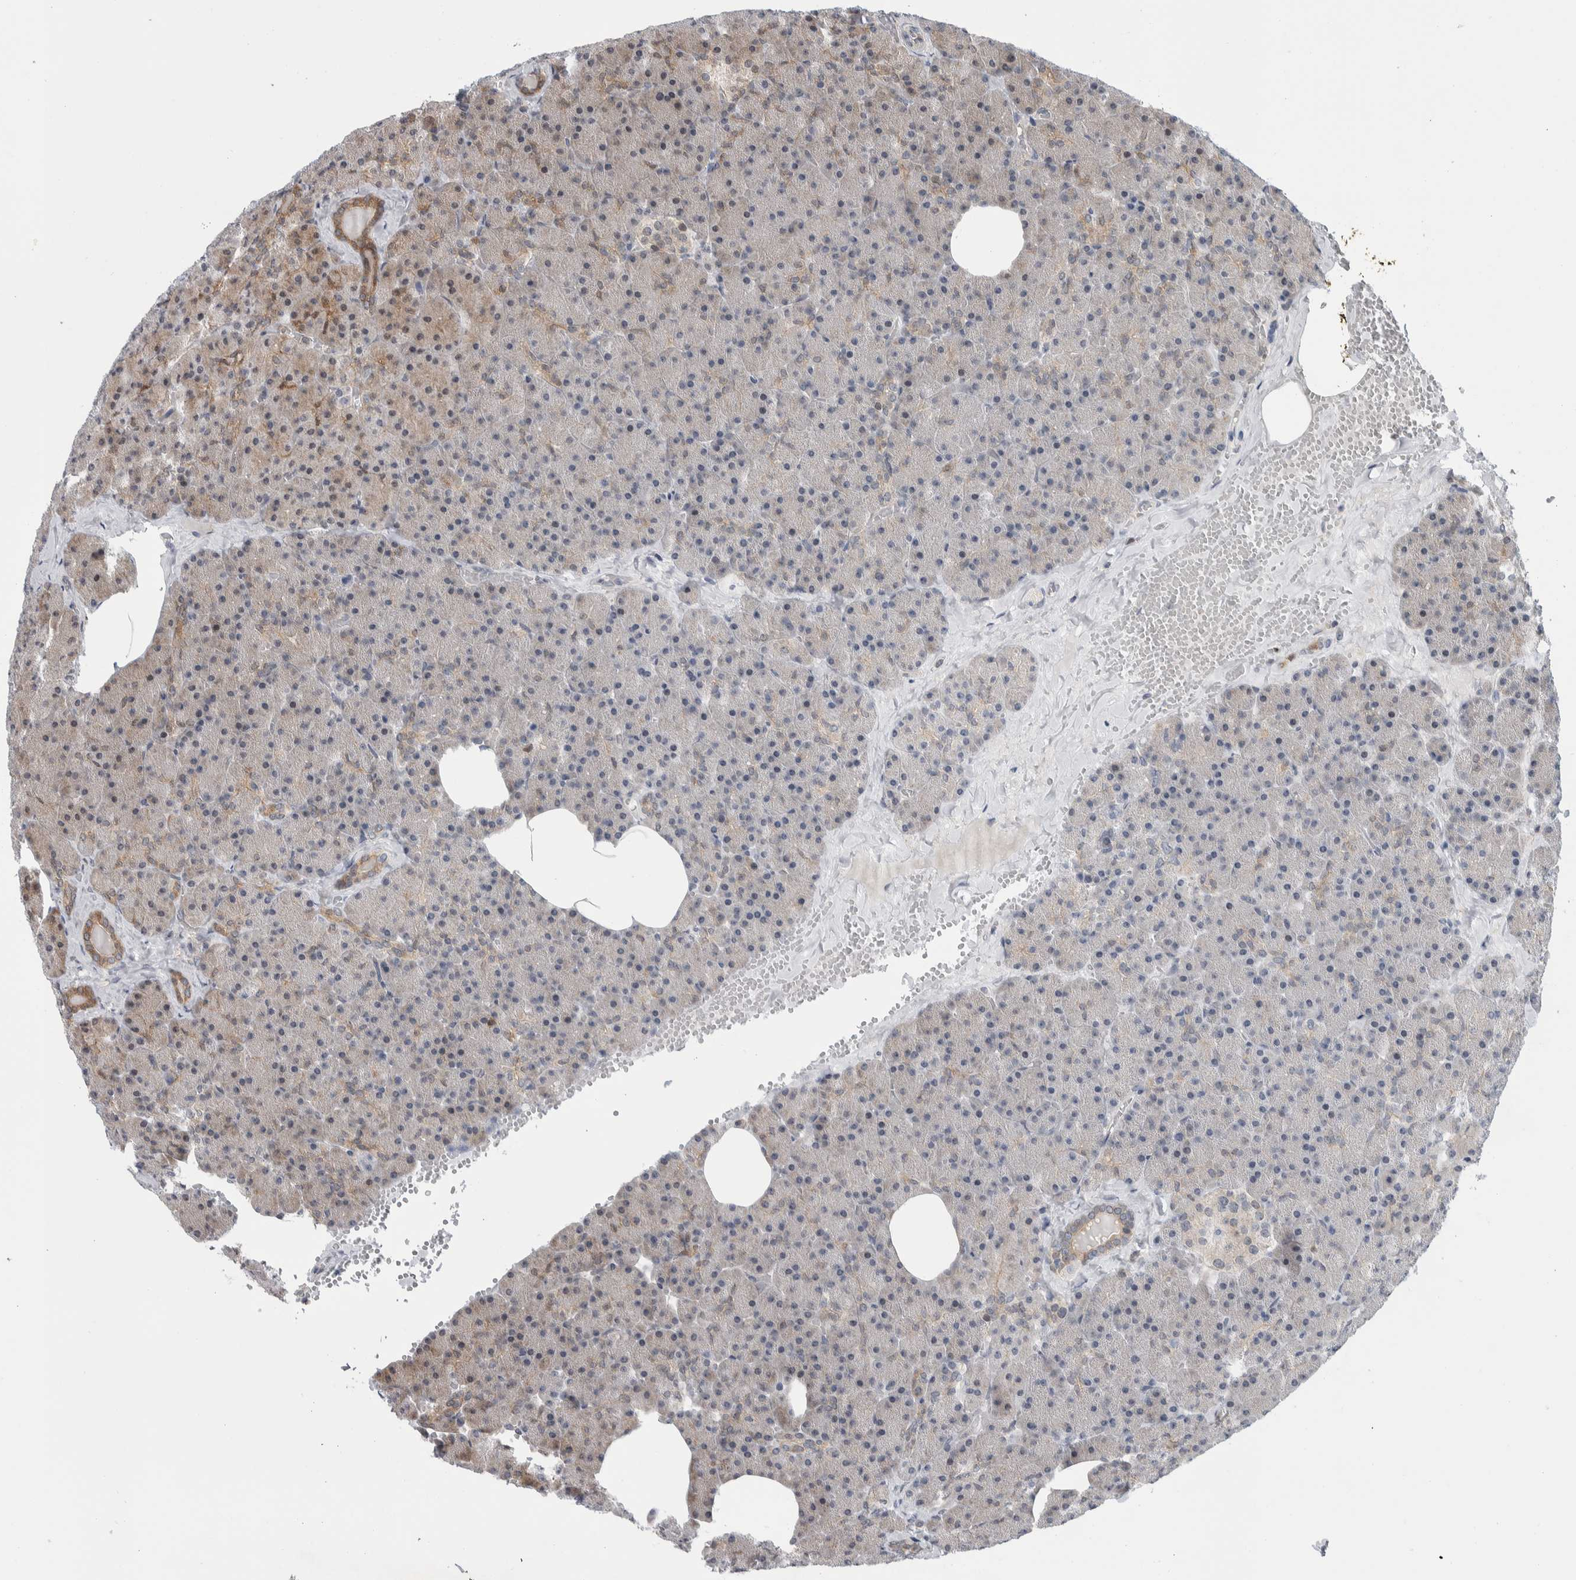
{"staining": {"intensity": "moderate", "quantity": "<25%", "location": "cytoplasmic/membranous"}, "tissue": "pancreas", "cell_type": "Exocrine glandular cells", "image_type": "normal", "snomed": [{"axis": "morphology", "description": "Normal tissue, NOS"}, {"axis": "morphology", "description": "Carcinoid, malignant, NOS"}, {"axis": "topography", "description": "Pancreas"}], "caption": "DAB immunohistochemical staining of benign human pancreas demonstrates moderate cytoplasmic/membranous protein staining in approximately <25% of exocrine glandular cells.", "gene": "PTPA", "patient": {"sex": "female", "age": 35}}